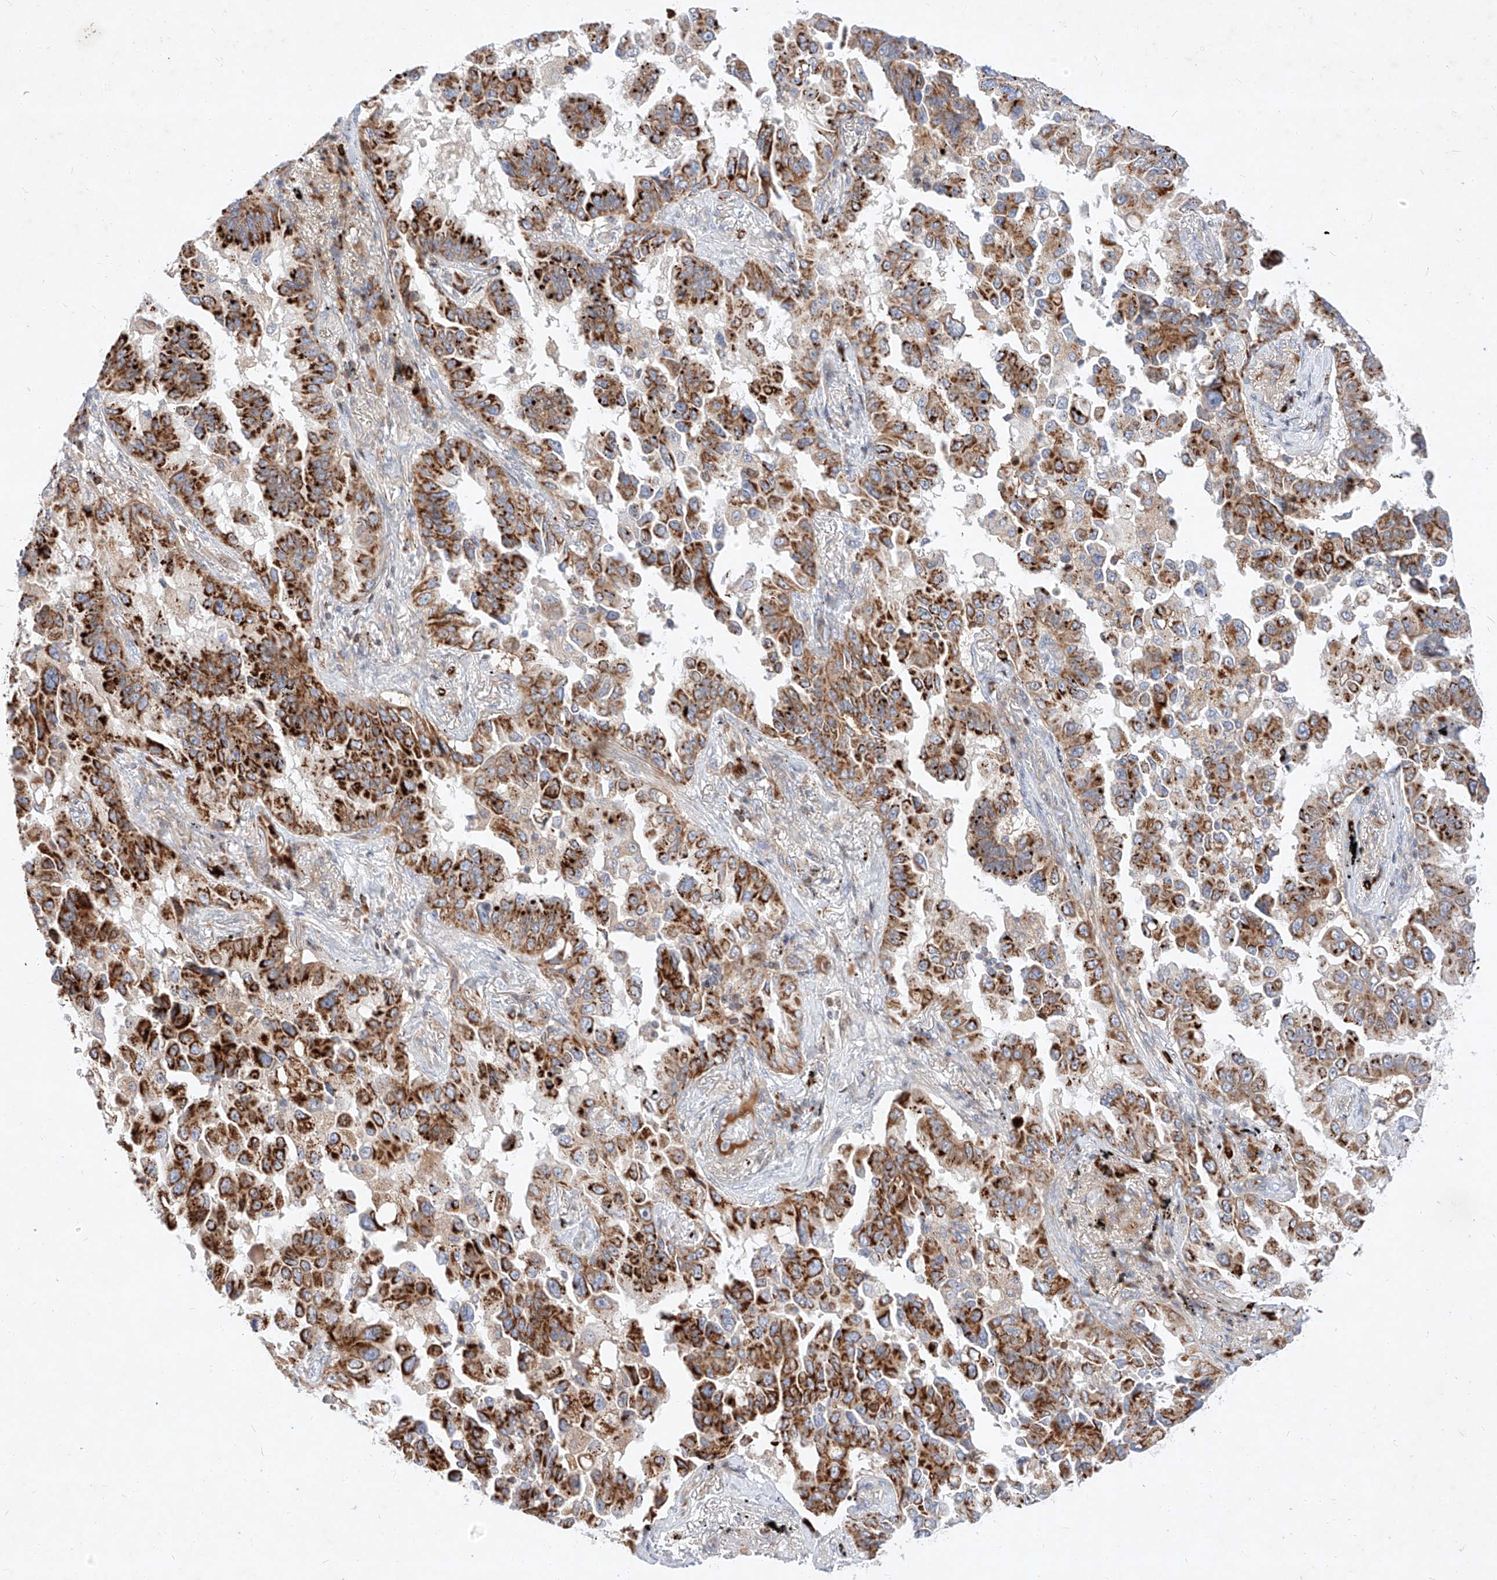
{"staining": {"intensity": "strong", "quantity": ">75%", "location": "cytoplasmic/membranous"}, "tissue": "lung cancer", "cell_type": "Tumor cells", "image_type": "cancer", "snomed": [{"axis": "morphology", "description": "Adenocarcinoma, NOS"}, {"axis": "topography", "description": "Lung"}], "caption": "There is high levels of strong cytoplasmic/membranous expression in tumor cells of lung cancer (adenocarcinoma), as demonstrated by immunohistochemical staining (brown color).", "gene": "OSGEPL1", "patient": {"sex": "female", "age": 67}}